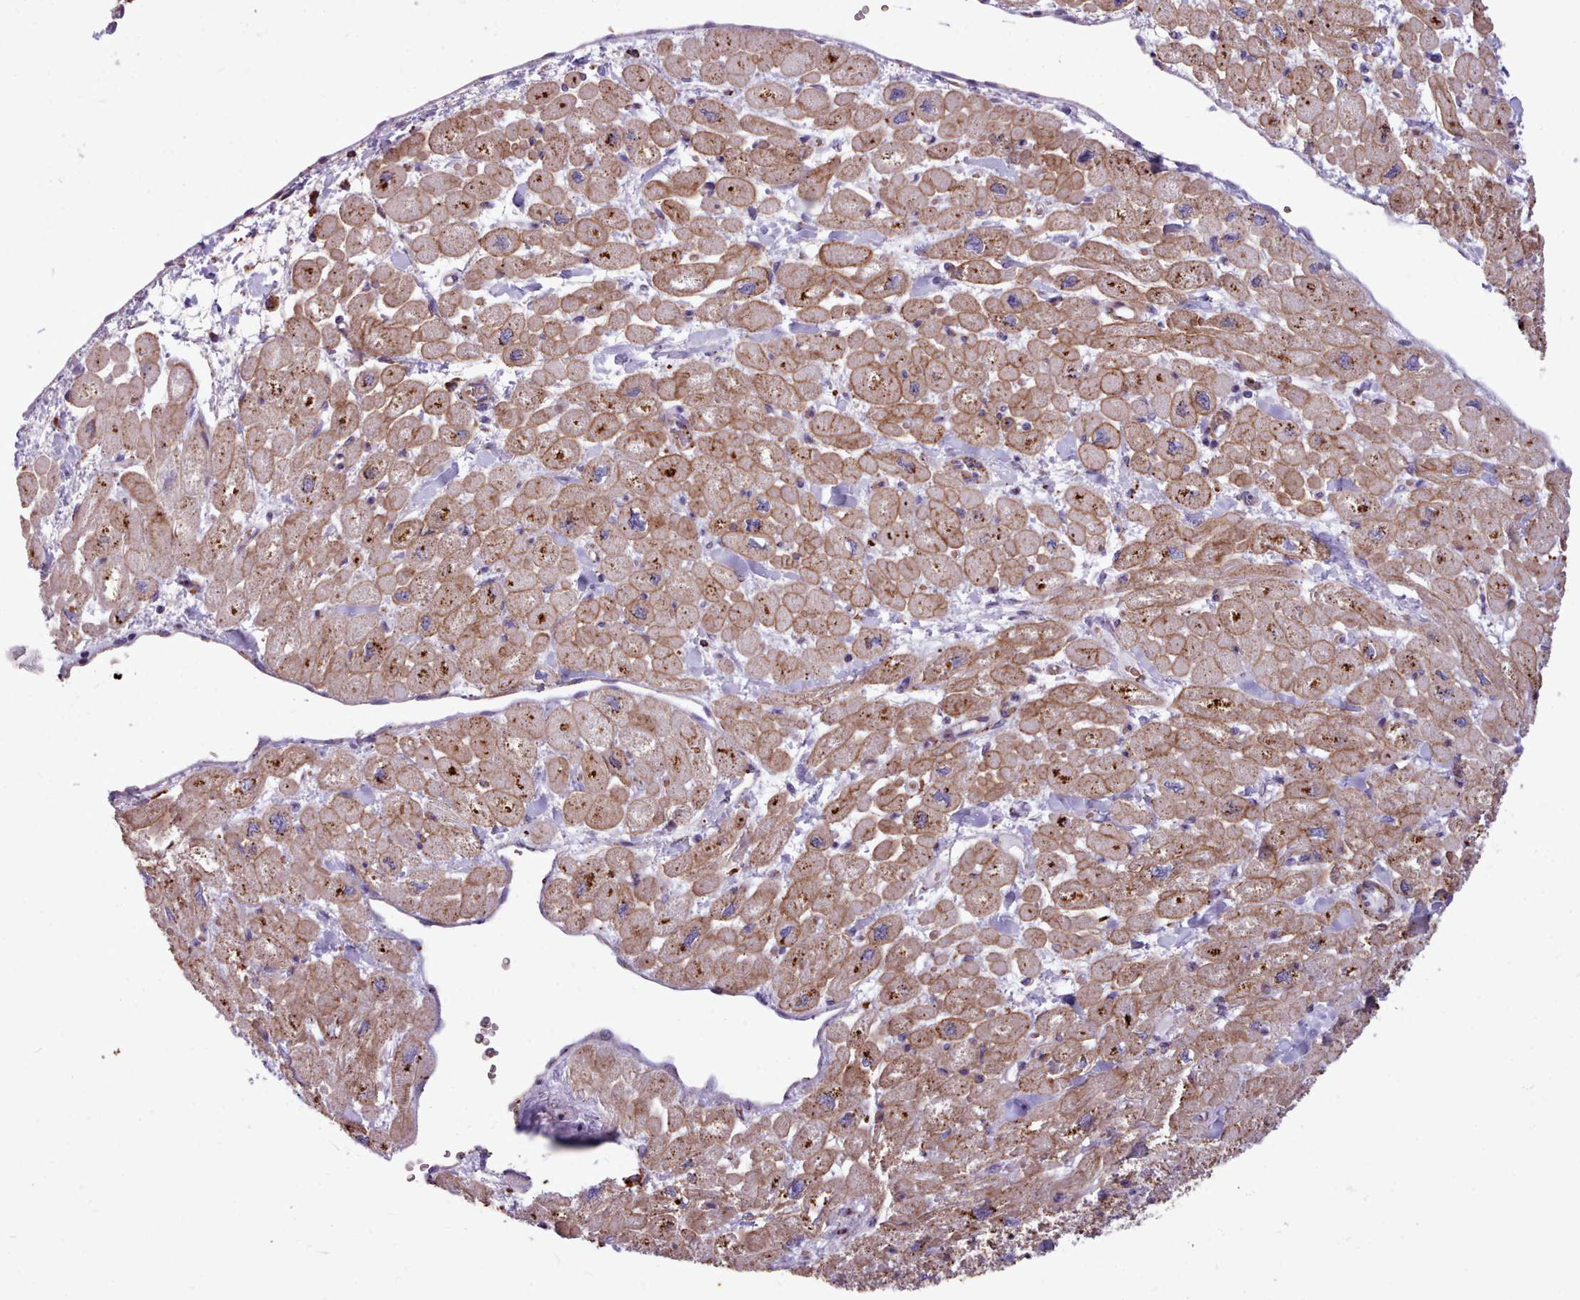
{"staining": {"intensity": "strong", "quantity": "25%-75%", "location": "cytoplasmic/membranous"}, "tissue": "heart muscle", "cell_type": "Cardiomyocytes", "image_type": "normal", "snomed": [{"axis": "morphology", "description": "Normal tissue, NOS"}, {"axis": "topography", "description": "Heart"}], "caption": "Protein staining by immunohistochemistry demonstrates strong cytoplasmic/membranous staining in about 25%-75% of cardiomyocytes in normal heart muscle. (Brightfield microscopy of DAB IHC at high magnification).", "gene": "PACSIN3", "patient": {"sex": "male", "age": 65}}